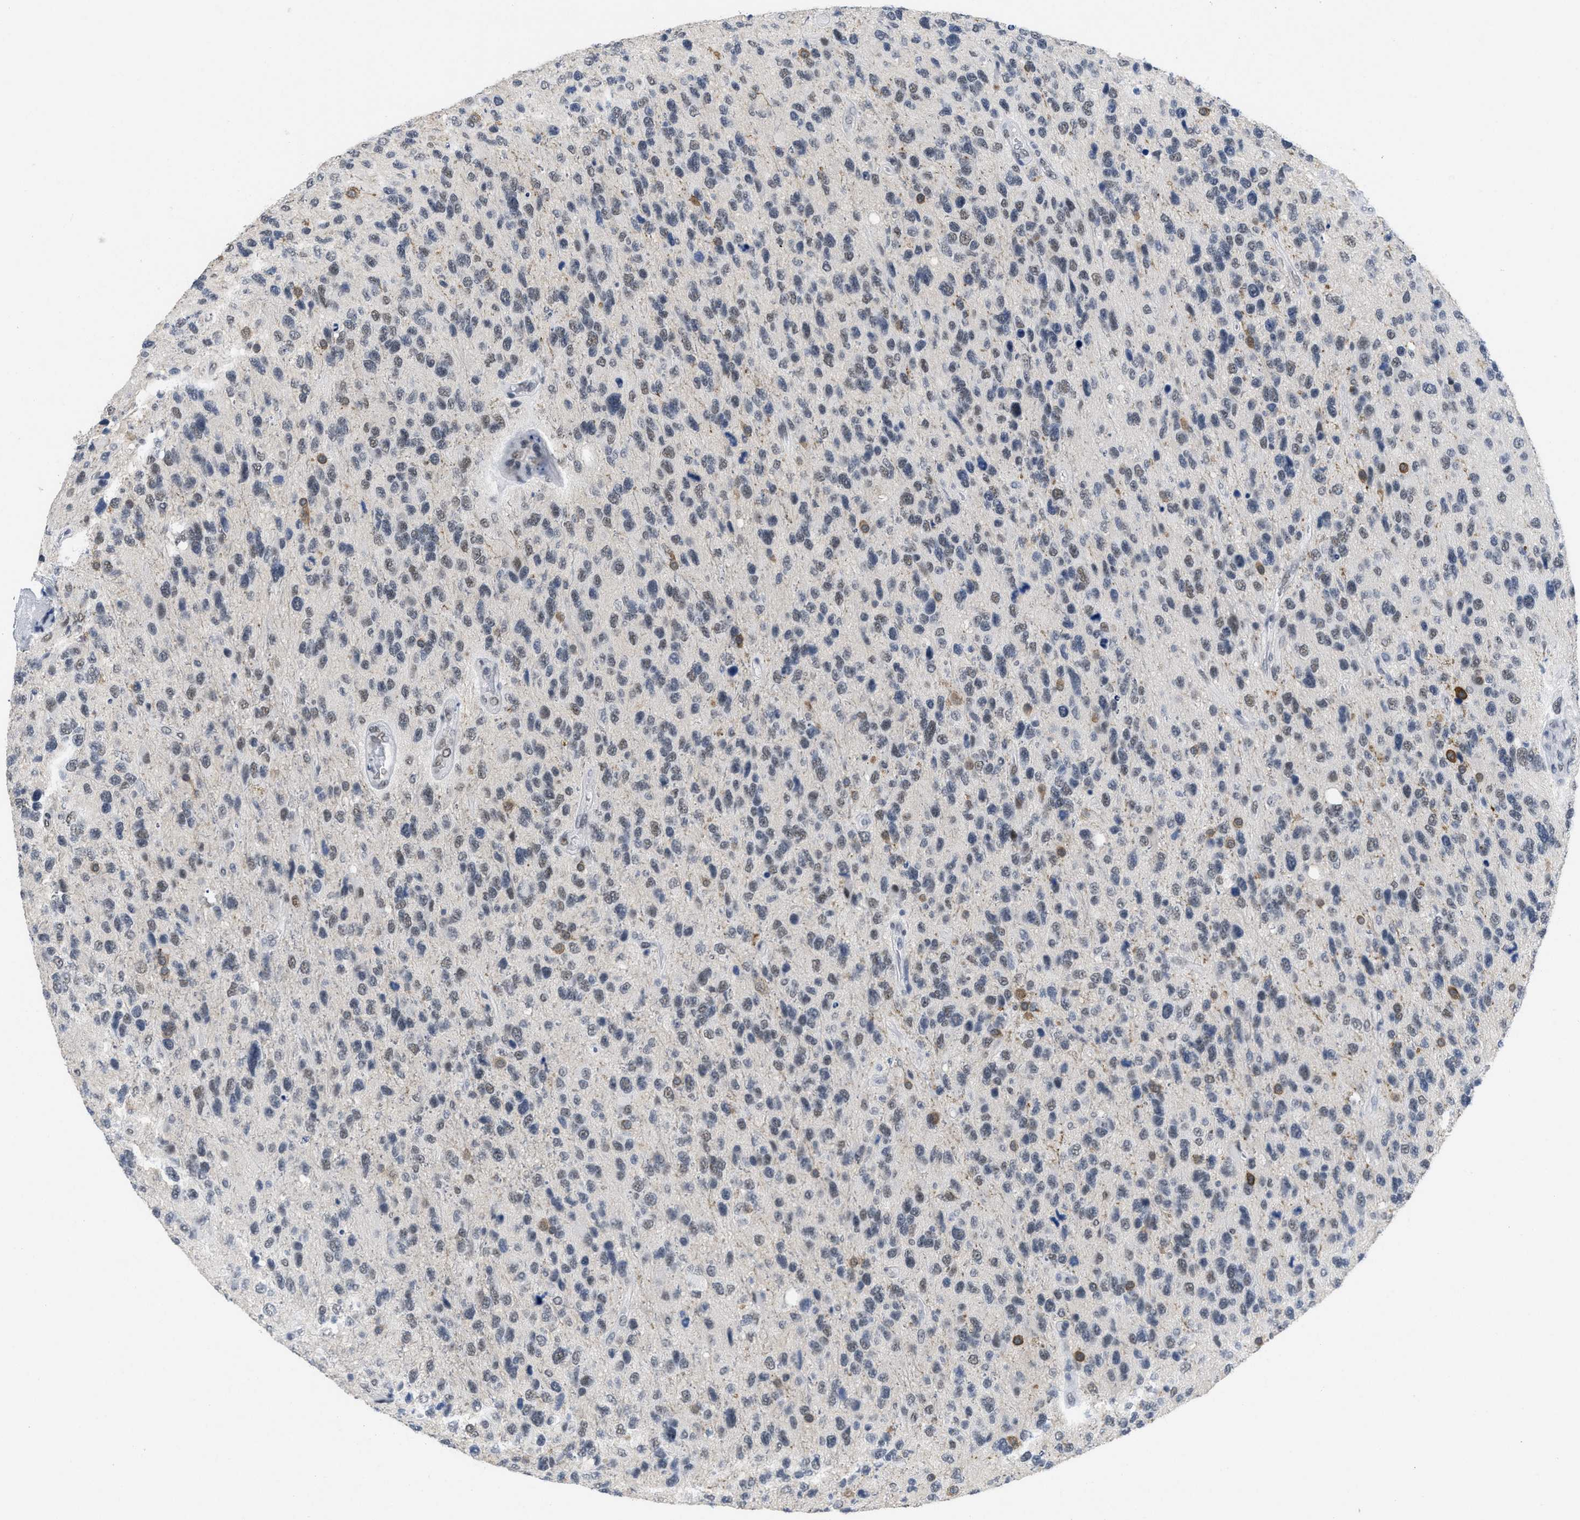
{"staining": {"intensity": "weak", "quantity": "25%-75%", "location": "nuclear"}, "tissue": "glioma", "cell_type": "Tumor cells", "image_type": "cancer", "snomed": [{"axis": "morphology", "description": "Glioma, malignant, High grade"}, {"axis": "topography", "description": "Brain"}], "caption": "Human high-grade glioma (malignant) stained for a protein (brown) exhibits weak nuclear positive positivity in about 25%-75% of tumor cells.", "gene": "GGNBP2", "patient": {"sex": "female", "age": 58}}